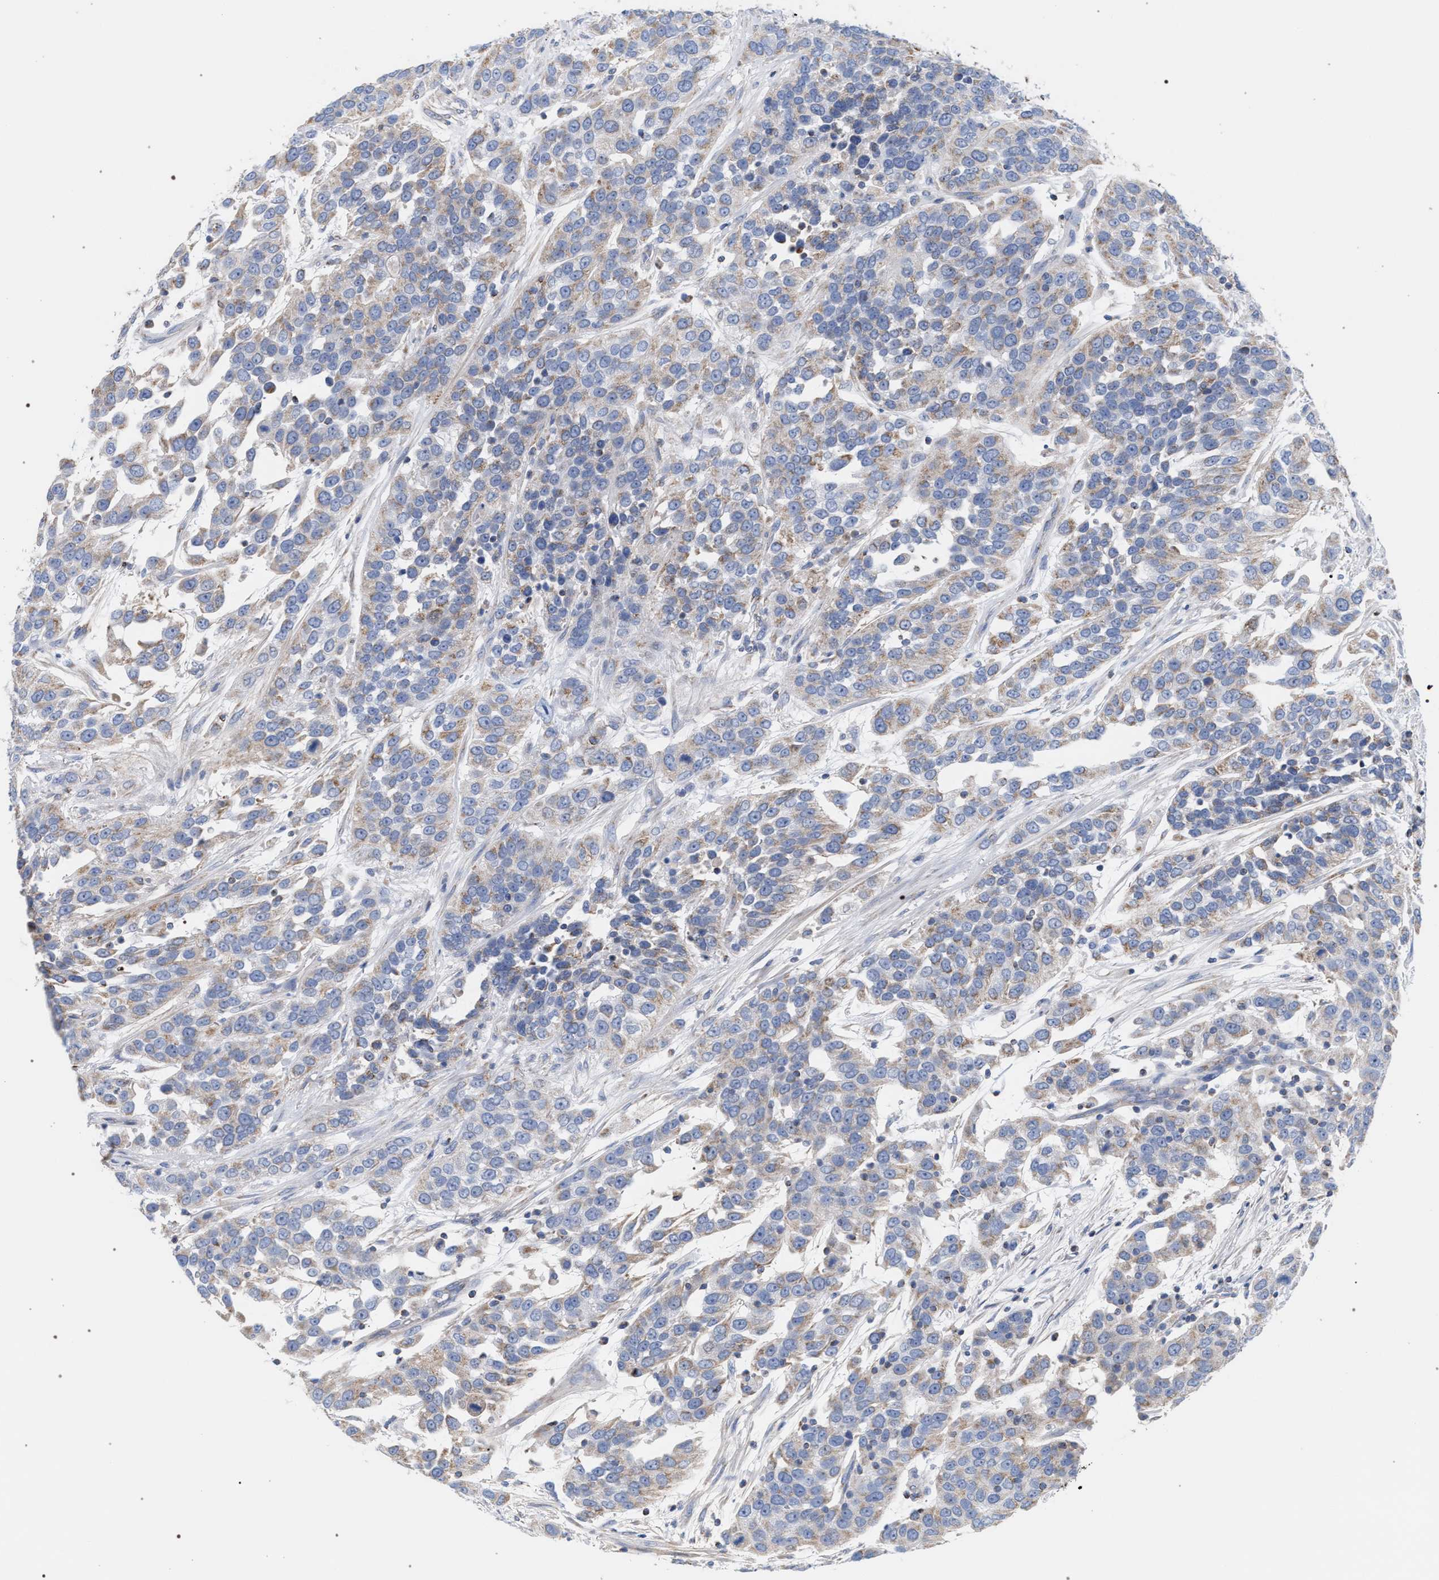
{"staining": {"intensity": "weak", "quantity": ">75%", "location": "cytoplasmic/membranous"}, "tissue": "urothelial cancer", "cell_type": "Tumor cells", "image_type": "cancer", "snomed": [{"axis": "morphology", "description": "Urothelial carcinoma, High grade"}, {"axis": "topography", "description": "Urinary bladder"}], "caption": "This histopathology image exhibits urothelial cancer stained with IHC to label a protein in brown. The cytoplasmic/membranous of tumor cells show weak positivity for the protein. Nuclei are counter-stained blue.", "gene": "ECI2", "patient": {"sex": "female", "age": 80}}